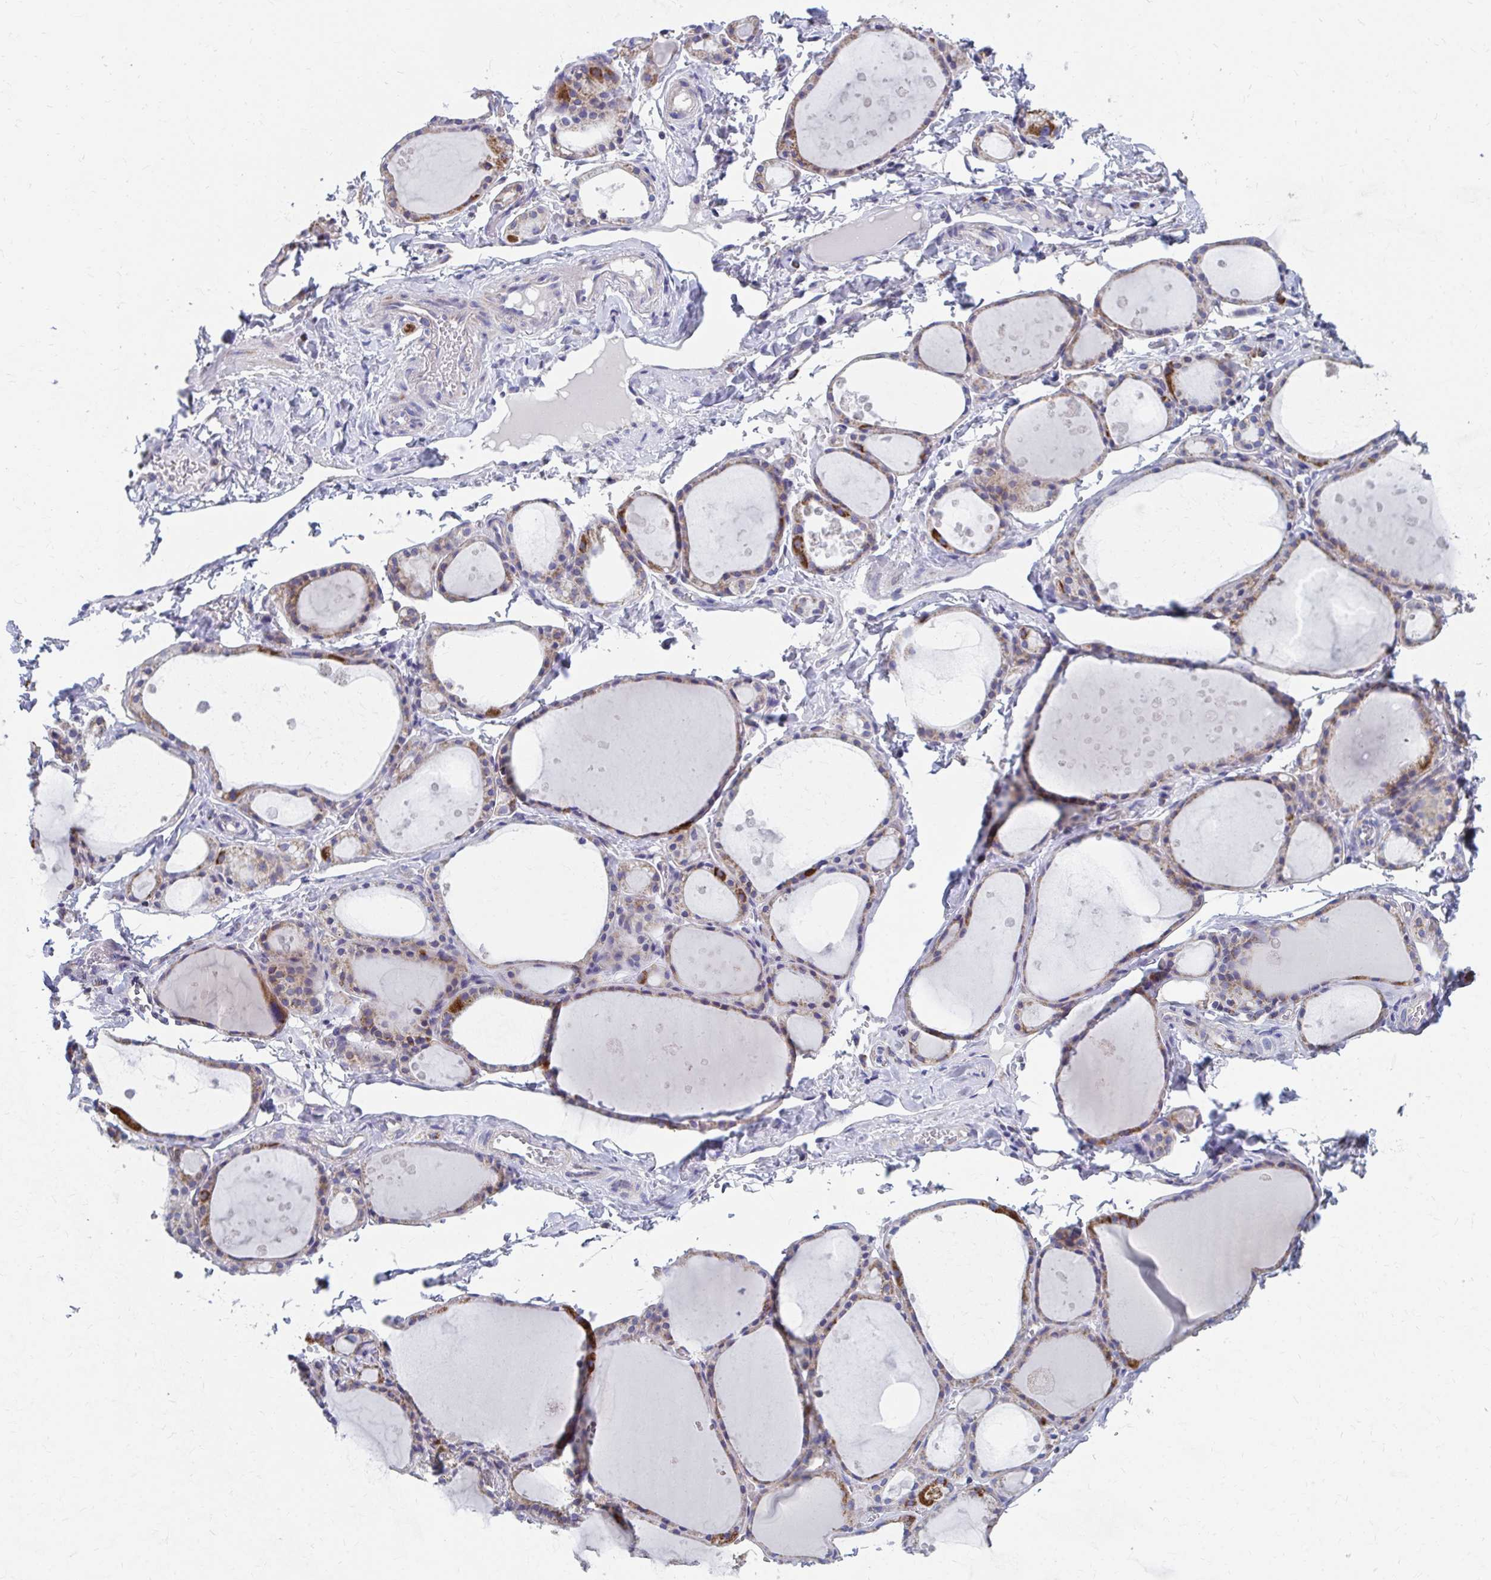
{"staining": {"intensity": "moderate", "quantity": "25%-75%", "location": "cytoplasmic/membranous"}, "tissue": "thyroid gland", "cell_type": "Glandular cells", "image_type": "normal", "snomed": [{"axis": "morphology", "description": "Normal tissue, NOS"}, {"axis": "topography", "description": "Thyroid gland"}], "caption": "Normal thyroid gland reveals moderate cytoplasmic/membranous positivity in about 25%-75% of glandular cells, visualized by immunohistochemistry.", "gene": "RCC1L", "patient": {"sex": "male", "age": 68}}